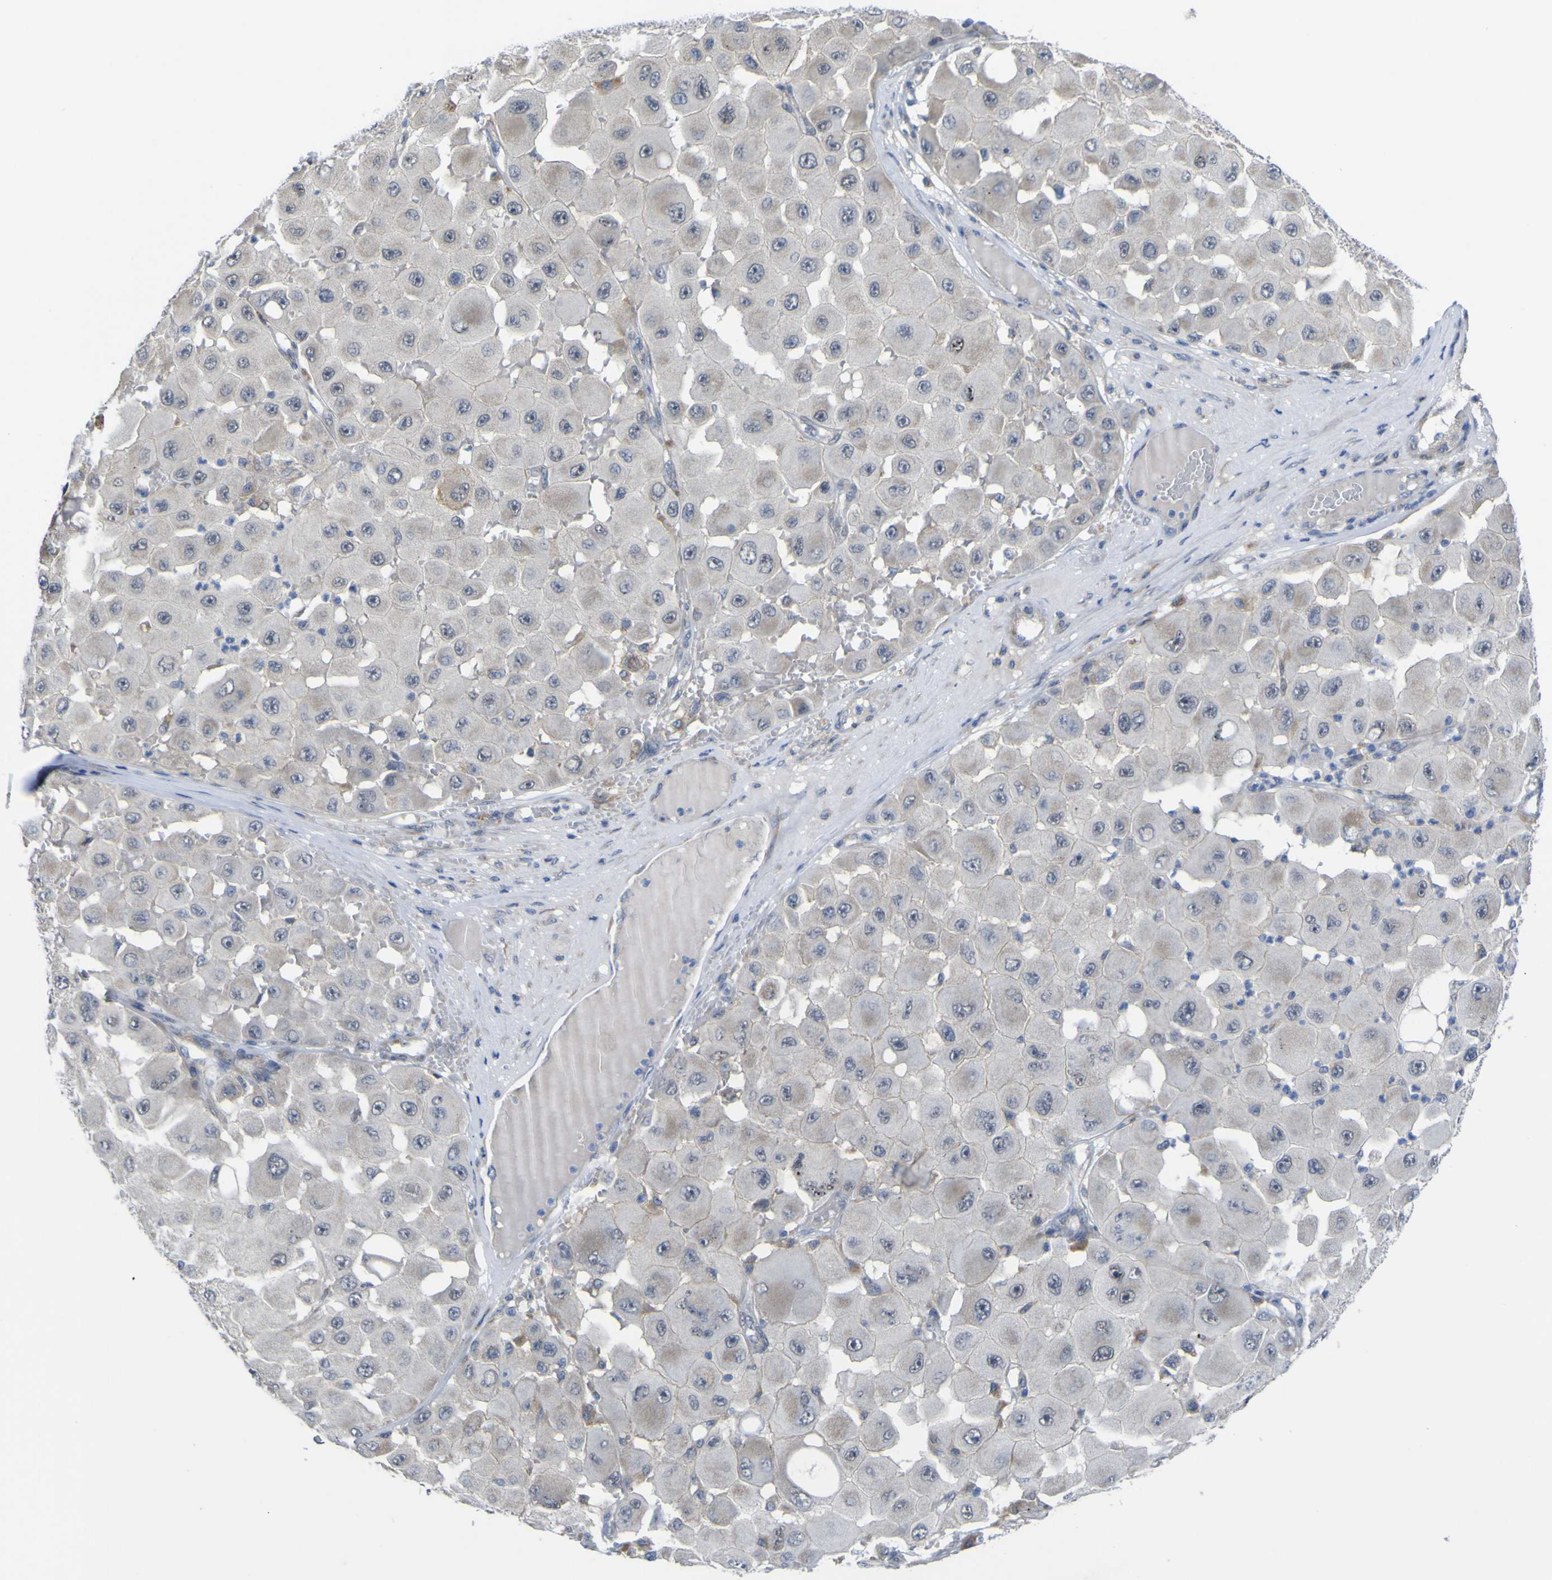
{"staining": {"intensity": "negative", "quantity": "none", "location": "none"}, "tissue": "melanoma", "cell_type": "Tumor cells", "image_type": "cancer", "snomed": [{"axis": "morphology", "description": "Malignant melanoma, NOS"}, {"axis": "topography", "description": "Skin"}], "caption": "Tumor cells show no significant protein expression in malignant melanoma. The staining was performed using DAB (3,3'-diaminobenzidine) to visualize the protein expression in brown, while the nuclei were stained in blue with hematoxylin (Magnification: 20x).", "gene": "TNFRSF11A", "patient": {"sex": "female", "age": 81}}